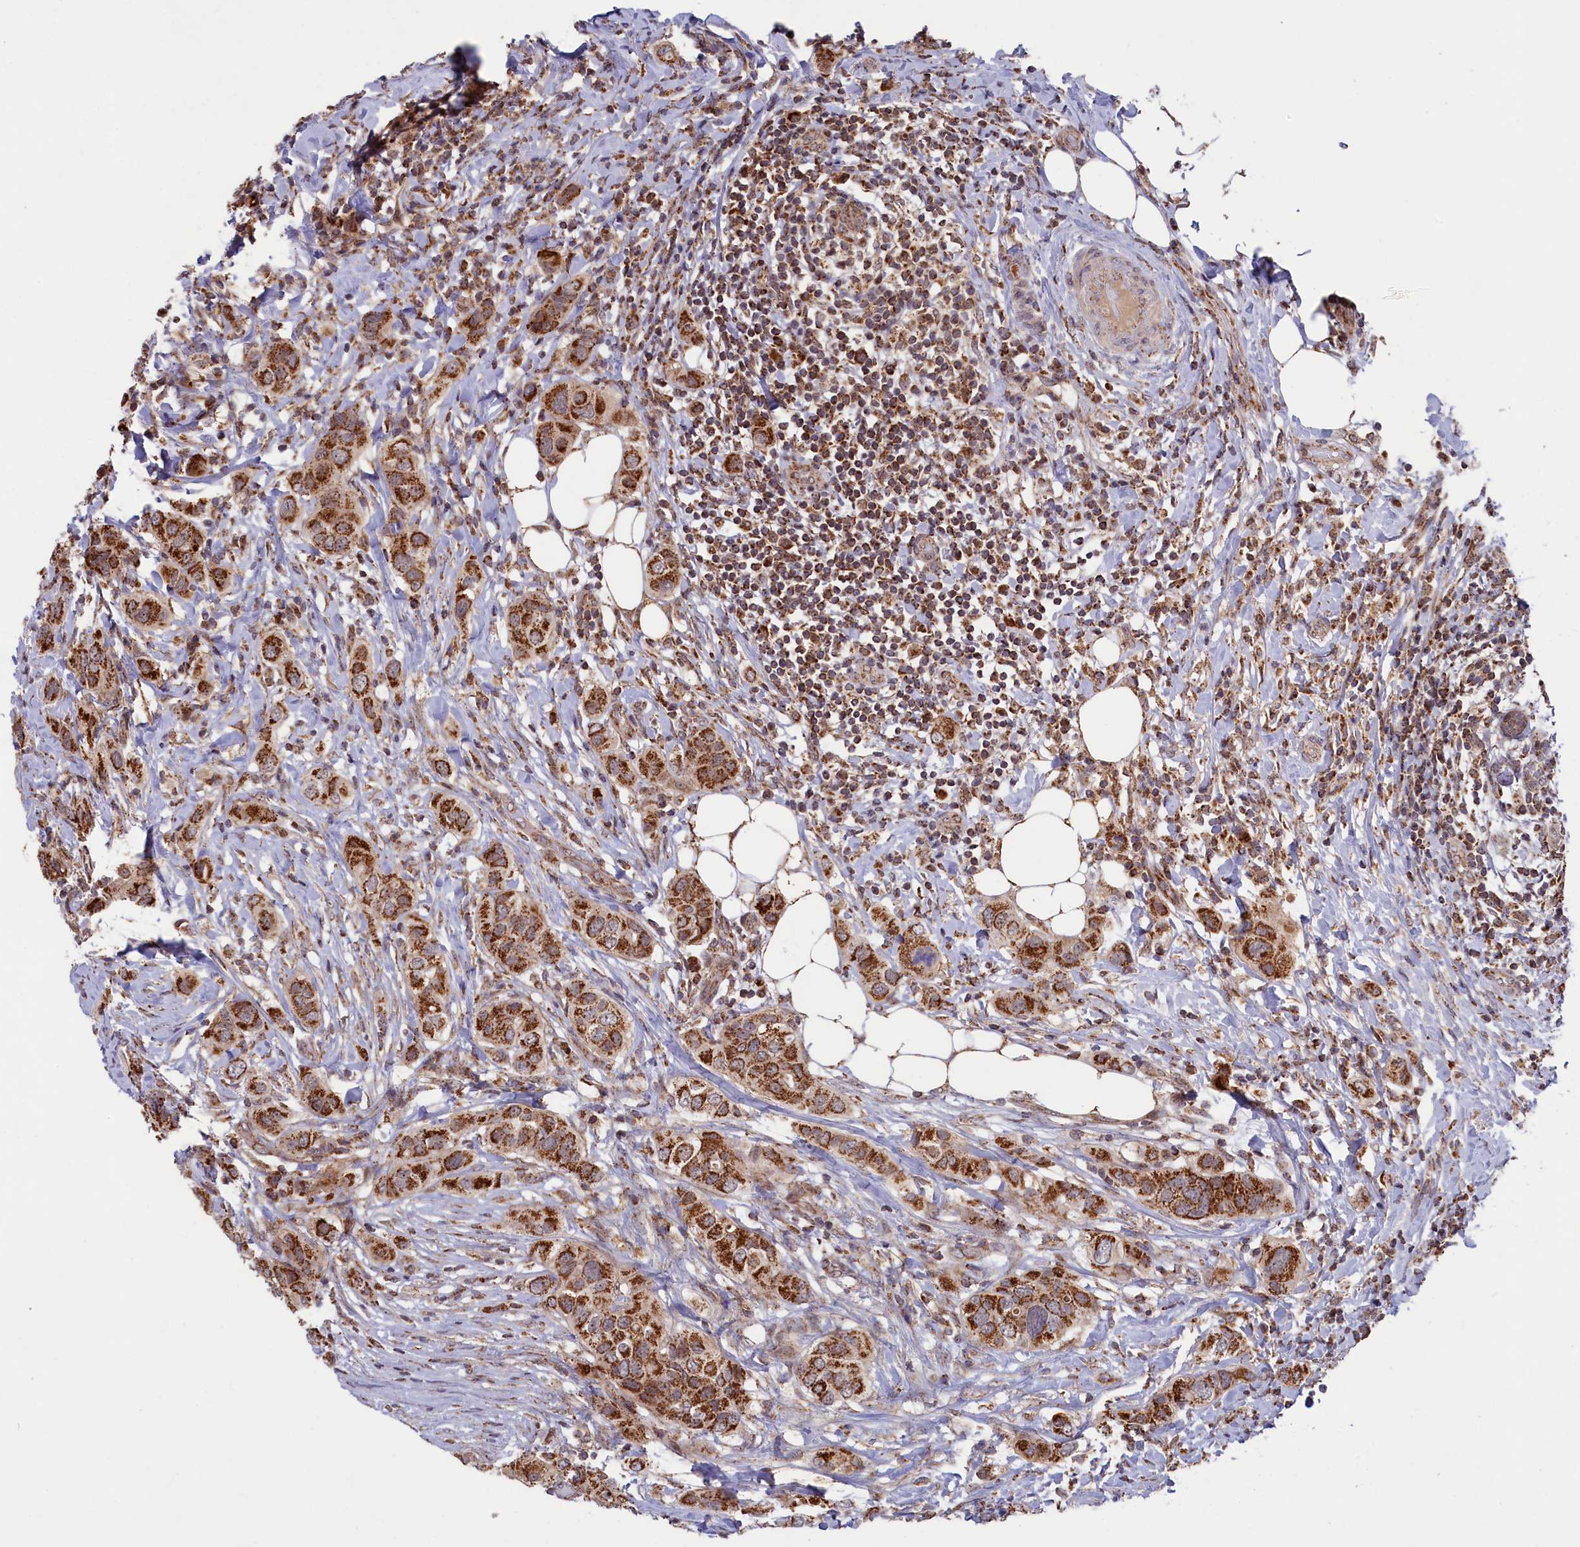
{"staining": {"intensity": "strong", "quantity": ">75%", "location": "cytoplasmic/membranous"}, "tissue": "breast cancer", "cell_type": "Tumor cells", "image_type": "cancer", "snomed": [{"axis": "morphology", "description": "Lobular carcinoma"}, {"axis": "topography", "description": "Breast"}], "caption": "High-magnification brightfield microscopy of breast lobular carcinoma stained with DAB (3,3'-diaminobenzidine) (brown) and counterstained with hematoxylin (blue). tumor cells exhibit strong cytoplasmic/membranous positivity is identified in about>75% of cells. (Stains: DAB in brown, nuclei in blue, Microscopy: brightfield microscopy at high magnification).", "gene": "DUS3L", "patient": {"sex": "female", "age": 51}}